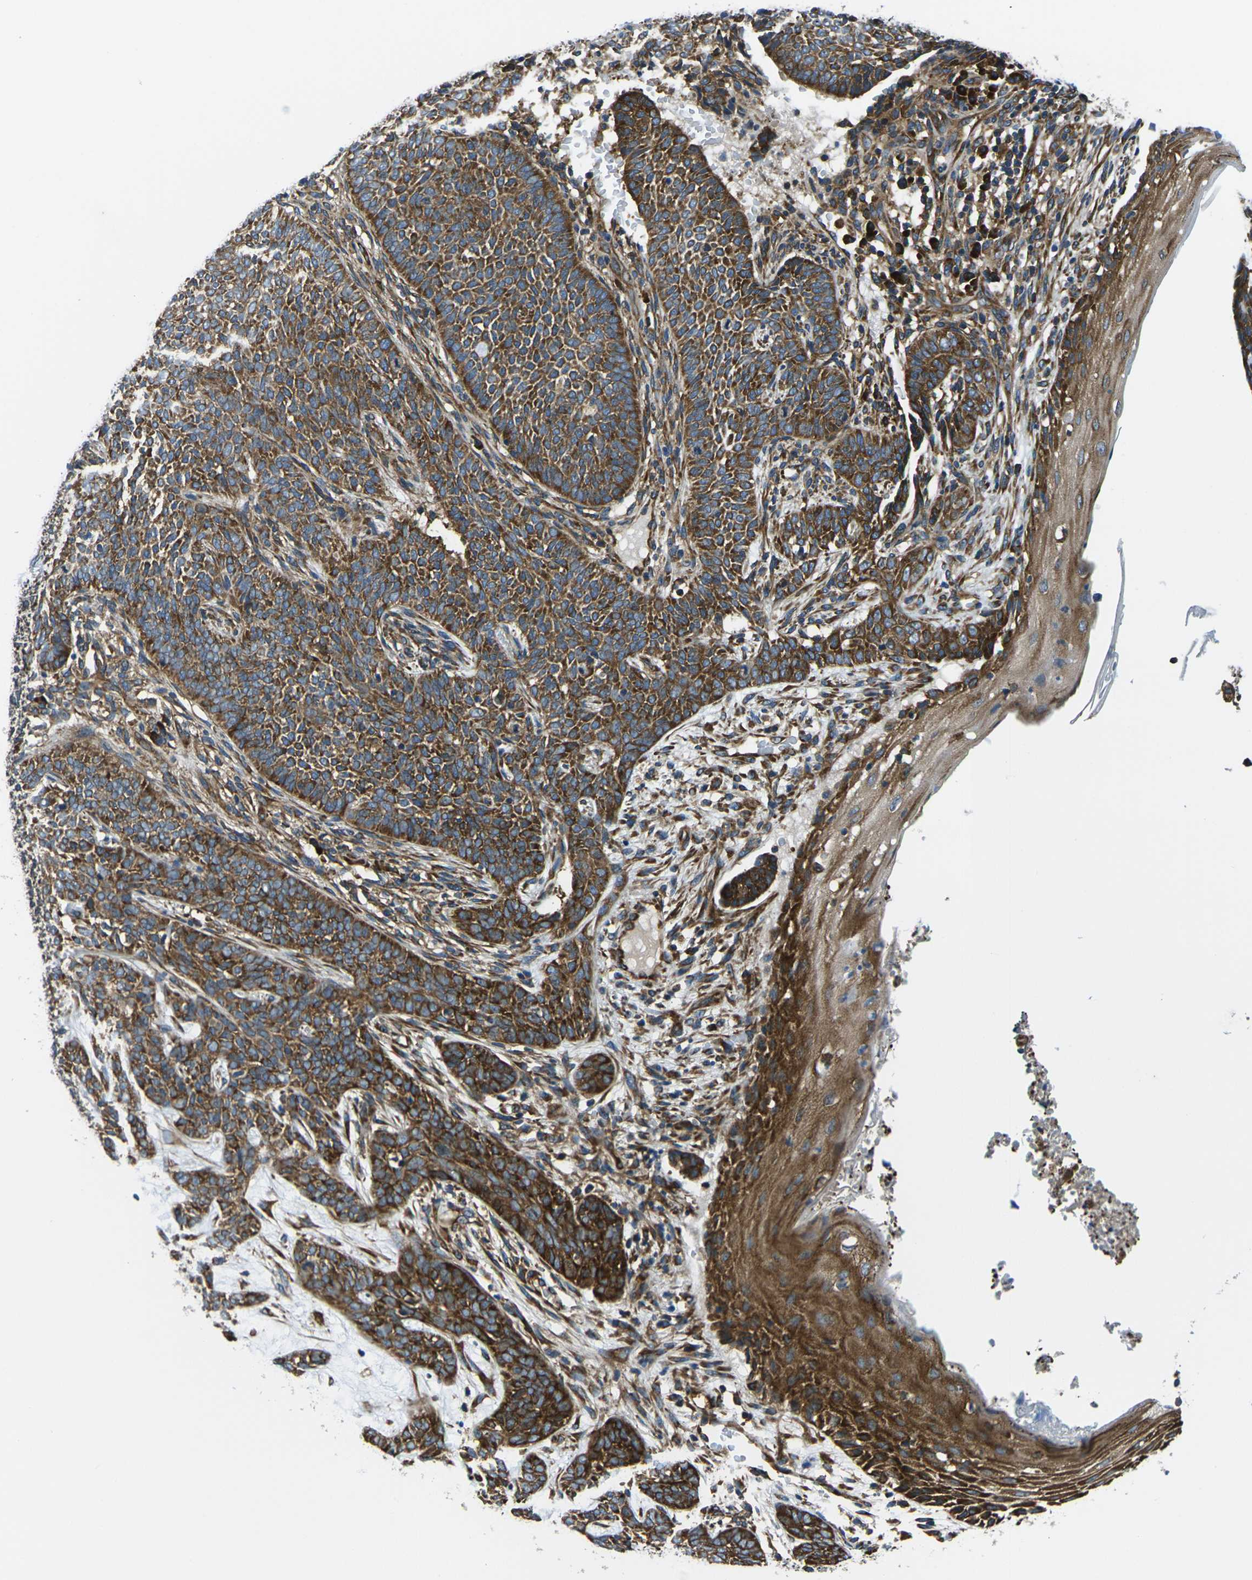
{"staining": {"intensity": "strong", "quantity": ">75%", "location": "cytoplasmic/membranous"}, "tissue": "skin cancer", "cell_type": "Tumor cells", "image_type": "cancer", "snomed": [{"axis": "morphology", "description": "Basal cell carcinoma"}, {"axis": "topography", "description": "Skin"}], "caption": "A photomicrograph showing strong cytoplasmic/membranous expression in about >75% of tumor cells in skin basal cell carcinoma, as visualized by brown immunohistochemical staining.", "gene": "RPSA", "patient": {"sex": "male", "age": 87}}